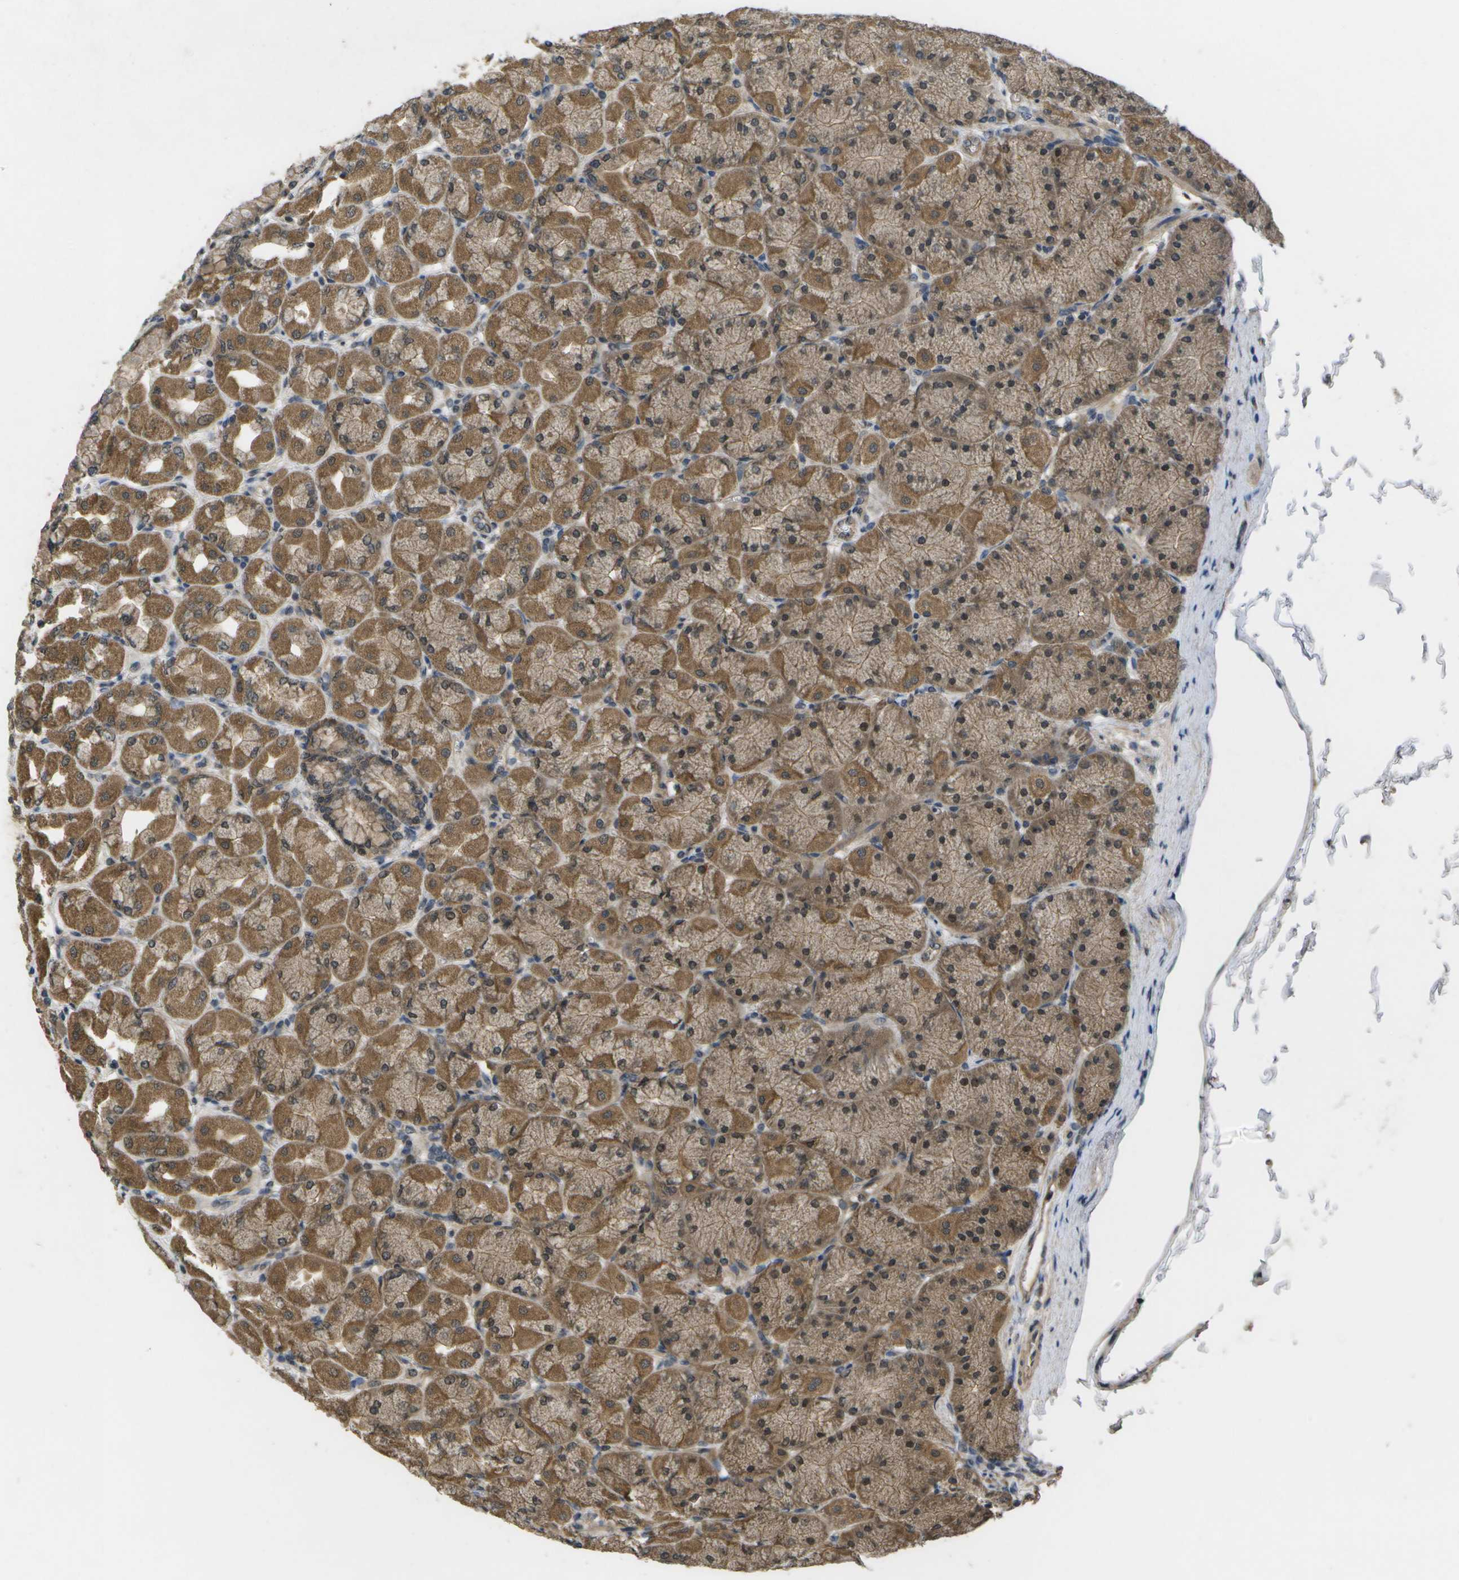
{"staining": {"intensity": "moderate", "quantity": ">75%", "location": "cytoplasmic/membranous,nuclear"}, "tissue": "stomach", "cell_type": "Glandular cells", "image_type": "normal", "snomed": [{"axis": "morphology", "description": "Normal tissue, NOS"}, {"axis": "topography", "description": "Stomach, upper"}], "caption": "Benign stomach reveals moderate cytoplasmic/membranous,nuclear staining in approximately >75% of glandular cells, visualized by immunohistochemistry.", "gene": "ALAS1", "patient": {"sex": "female", "age": 56}}